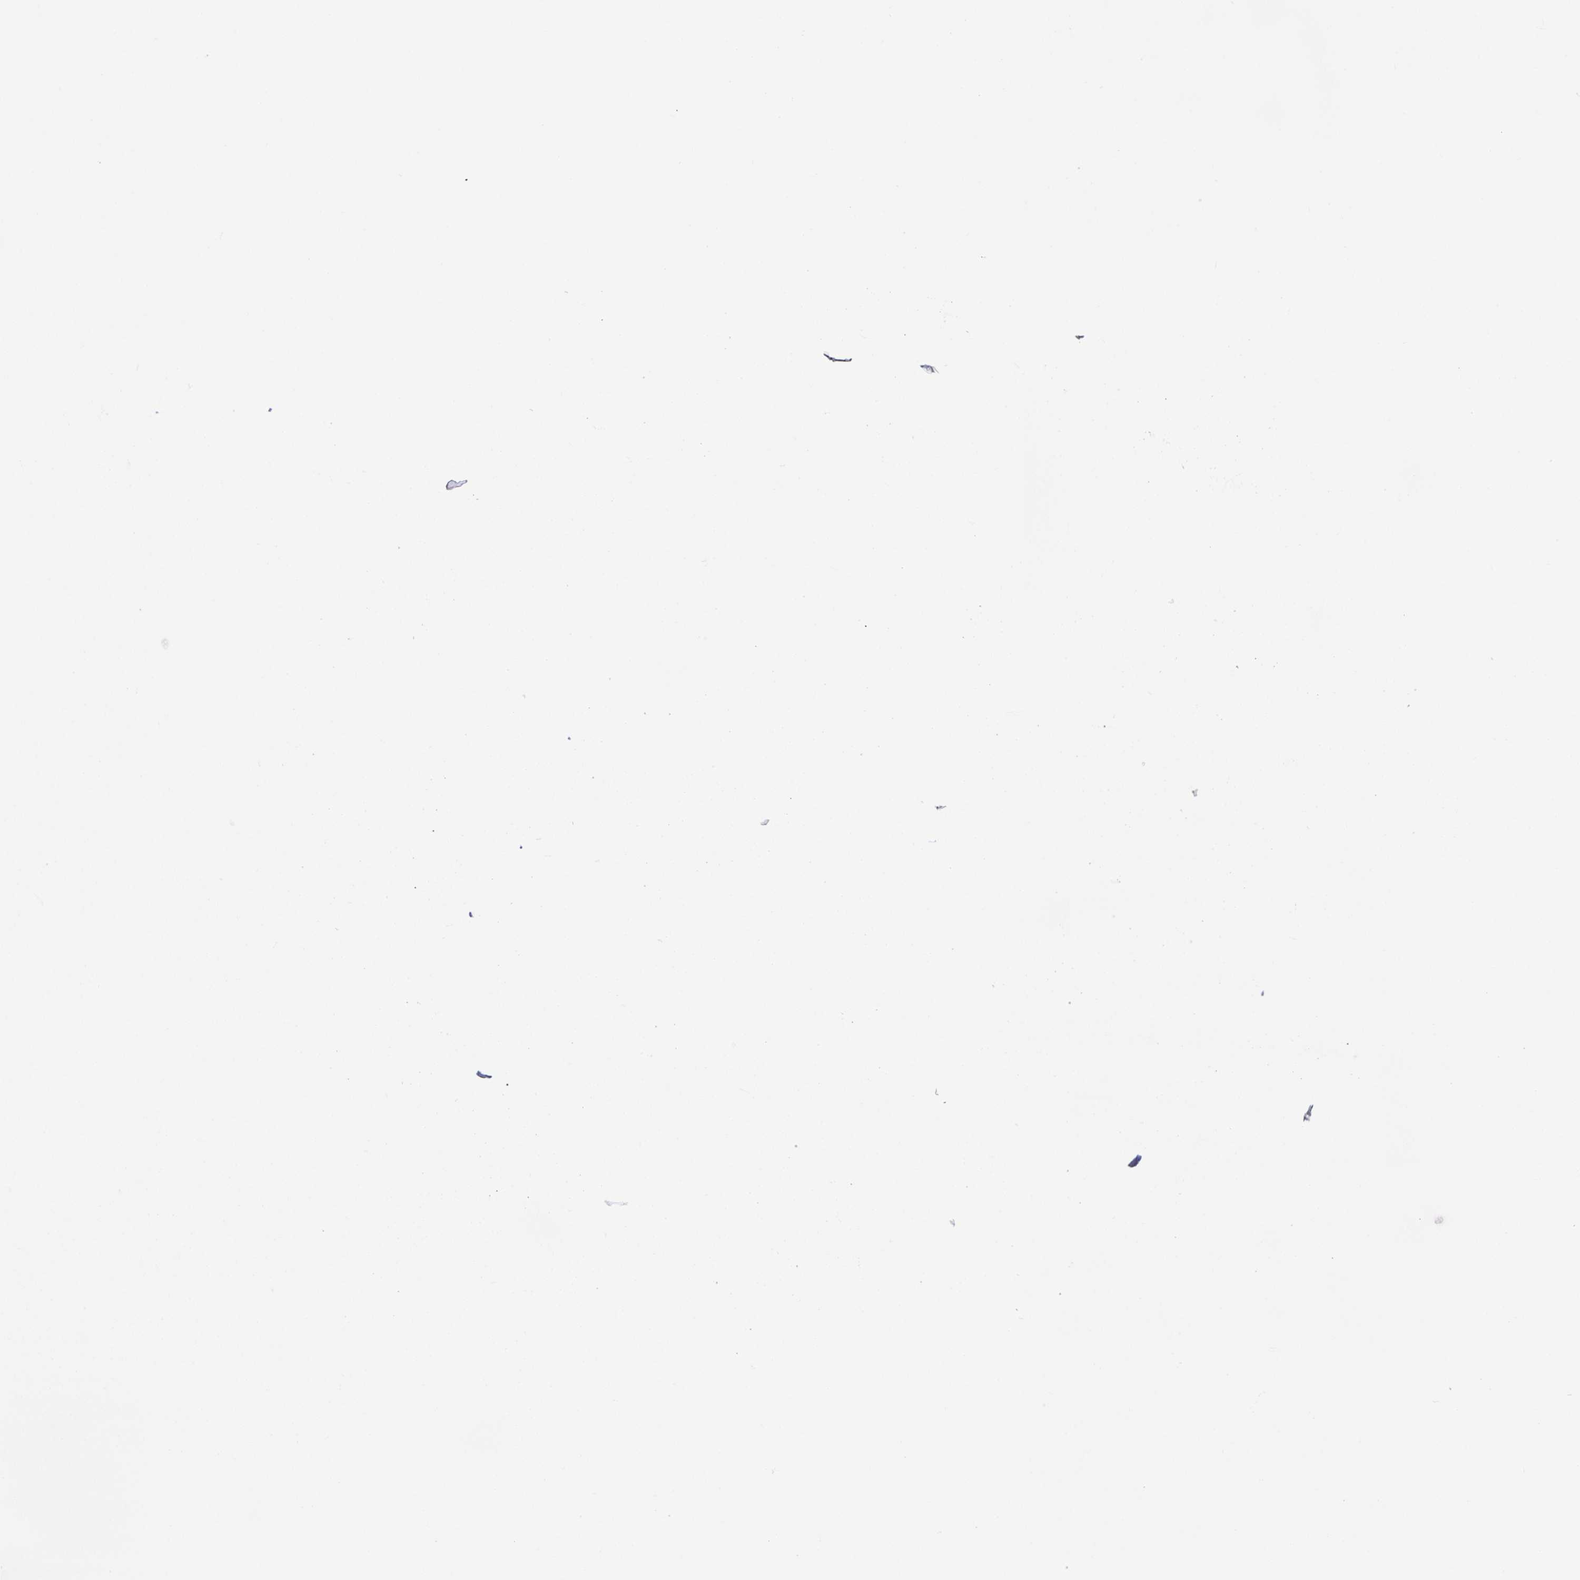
{"staining": {"intensity": "negative", "quantity": "none", "location": "none"}, "tissue": "fallopian tube", "cell_type": "Glandular cells", "image_type": "normal", "snomed": [{"axis": "morphology", "description": "Normal tissue, NOS"}, {"axis": "topography", "description": "Fallopian tube"}], "caption": "High power microscopy micrograph of an IHC image of unremarkable fallopian tube, revealing no significant positivity in glandular cells.", "gene": "ARPP21", "patient": {"sex": "female", "age": 69}}